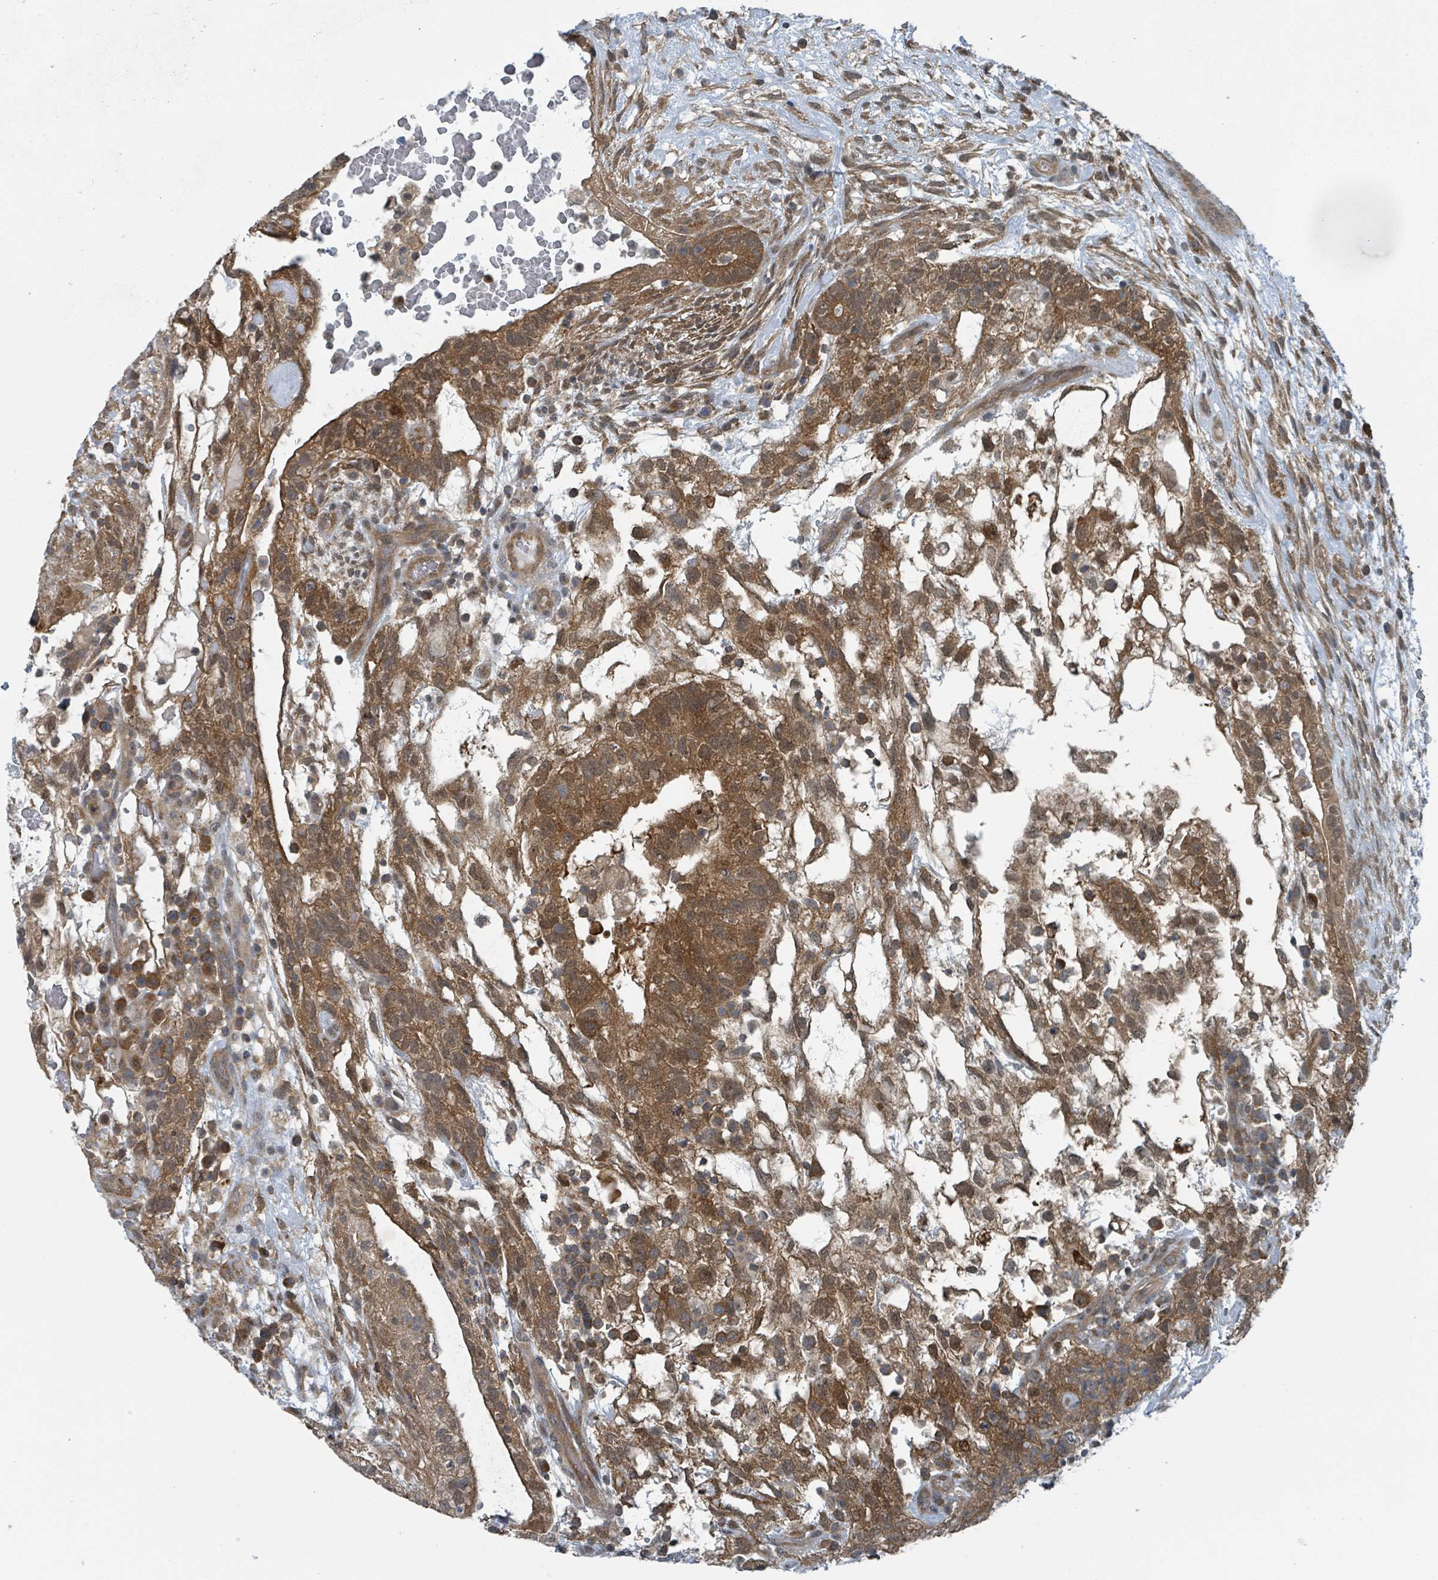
{"staining": {"intensity": "moderate", "quantity": ">75%", "location": "cytoplasmic/membranous,nuclear"}, "tissue": "testis cancer", "cell_type": "Tumor cells", "image_type": "cancer", "snomed": [{"axis": "morphology", "description": "Normal tissue, NOS"}, {"axis": "morphology", "description": "Carcinoma, Embryonal, NOS"}, {"axis": "topography", "description": "Testis"}], "caption": "An IHC photomicrograph of neoplastic tissue is shown. Protein staining in brown labels moderate cytoplasmic/membranous and nuclear positivity in testis cancer within tumor cells.", "gene": "GOLGA7", "patient": {"sex": "male", "age": 32}}